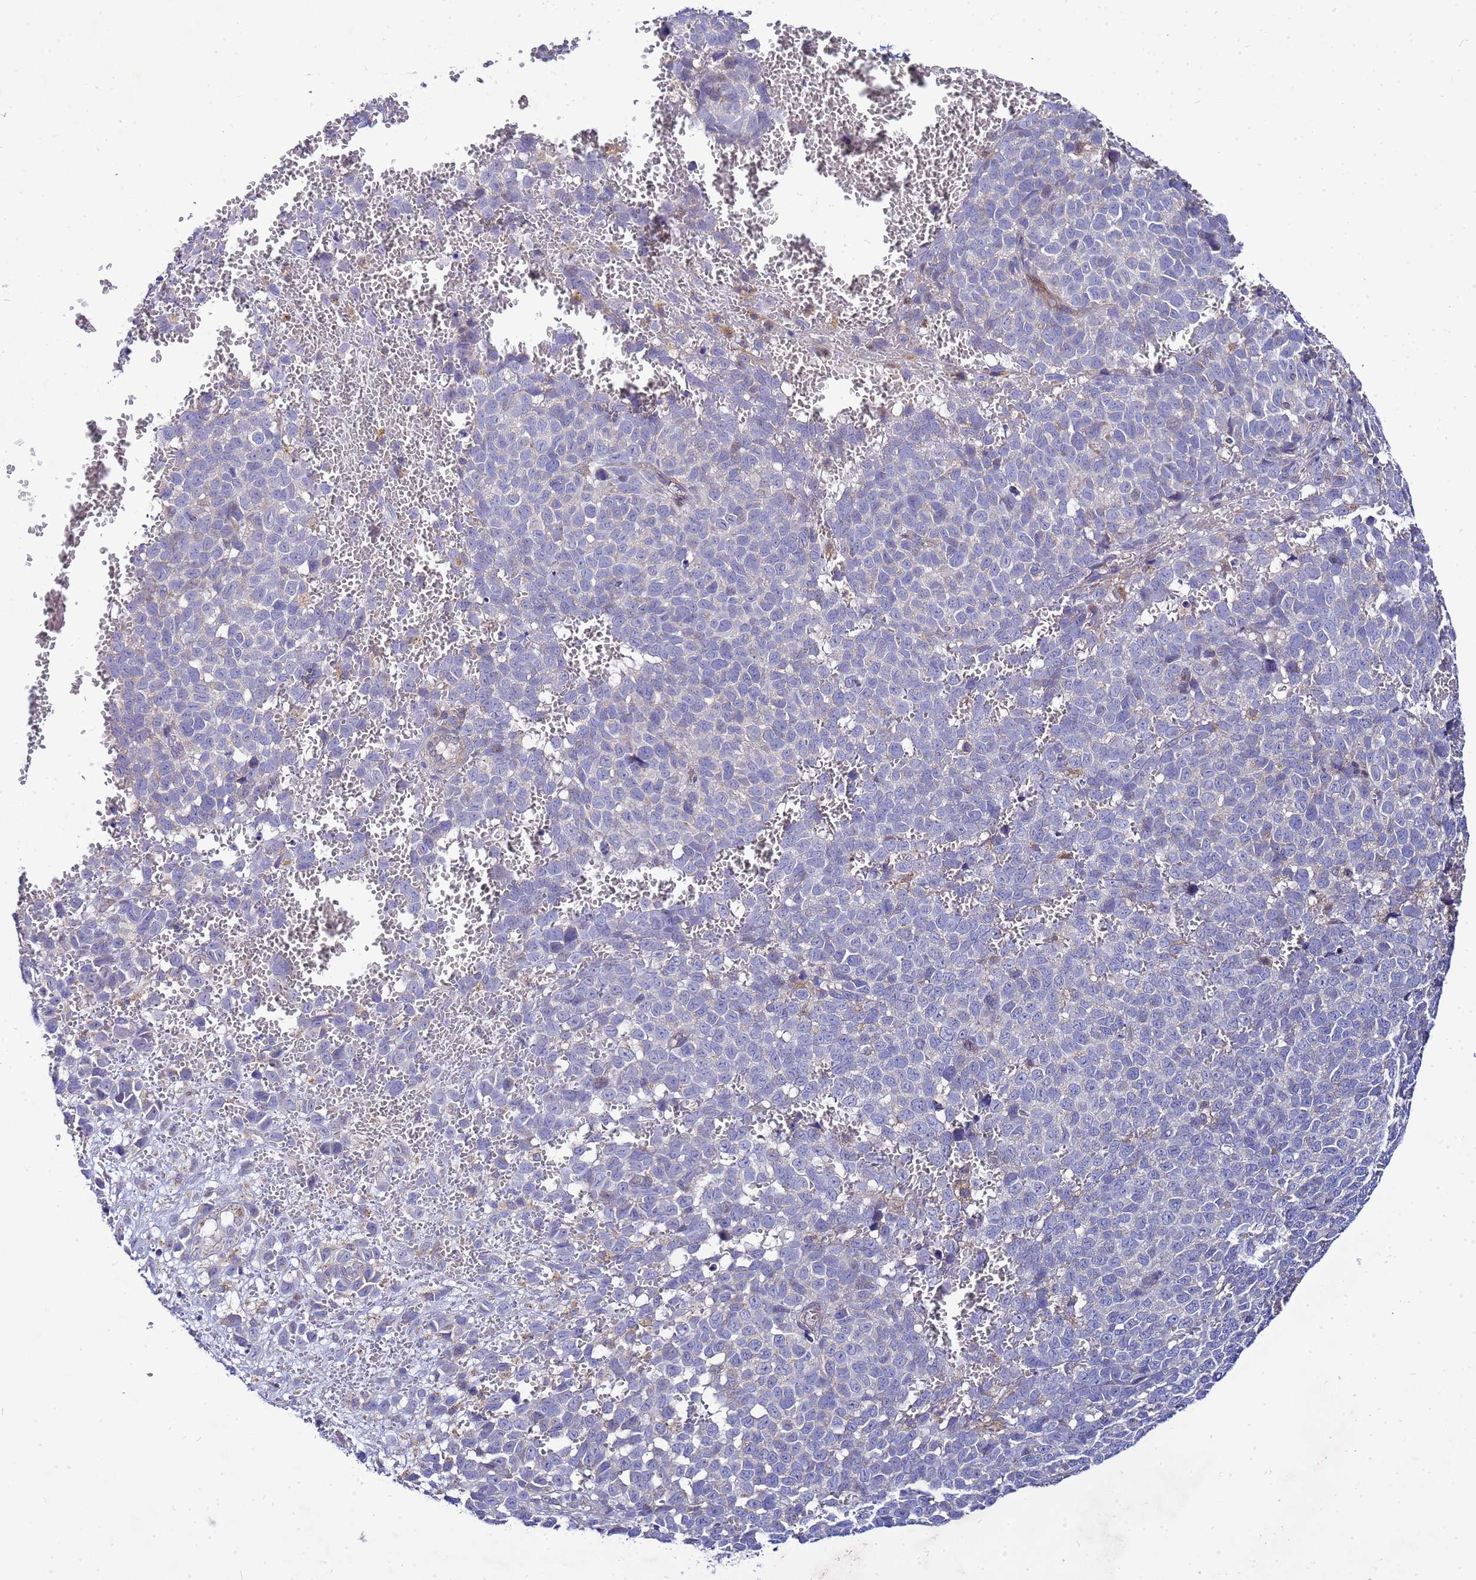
{"staining": {"intensity": "negative", "quantity": "none", "location": "none"}, "tissue": "melanoma", "cell_type": "Tumor cells", "image_type": "cancer", "snomed": [{"axis": "morphology", "description": "Malignant melanoma, NOS"}, {"axis": "topography", "description": "Nose, NOS"}], "caption": "Photomicrograph shows no significant protein positivity in tumor cells of melanoma.", "gene": "FAHD2A", "patient": {"sex": "female", "age": 48}}